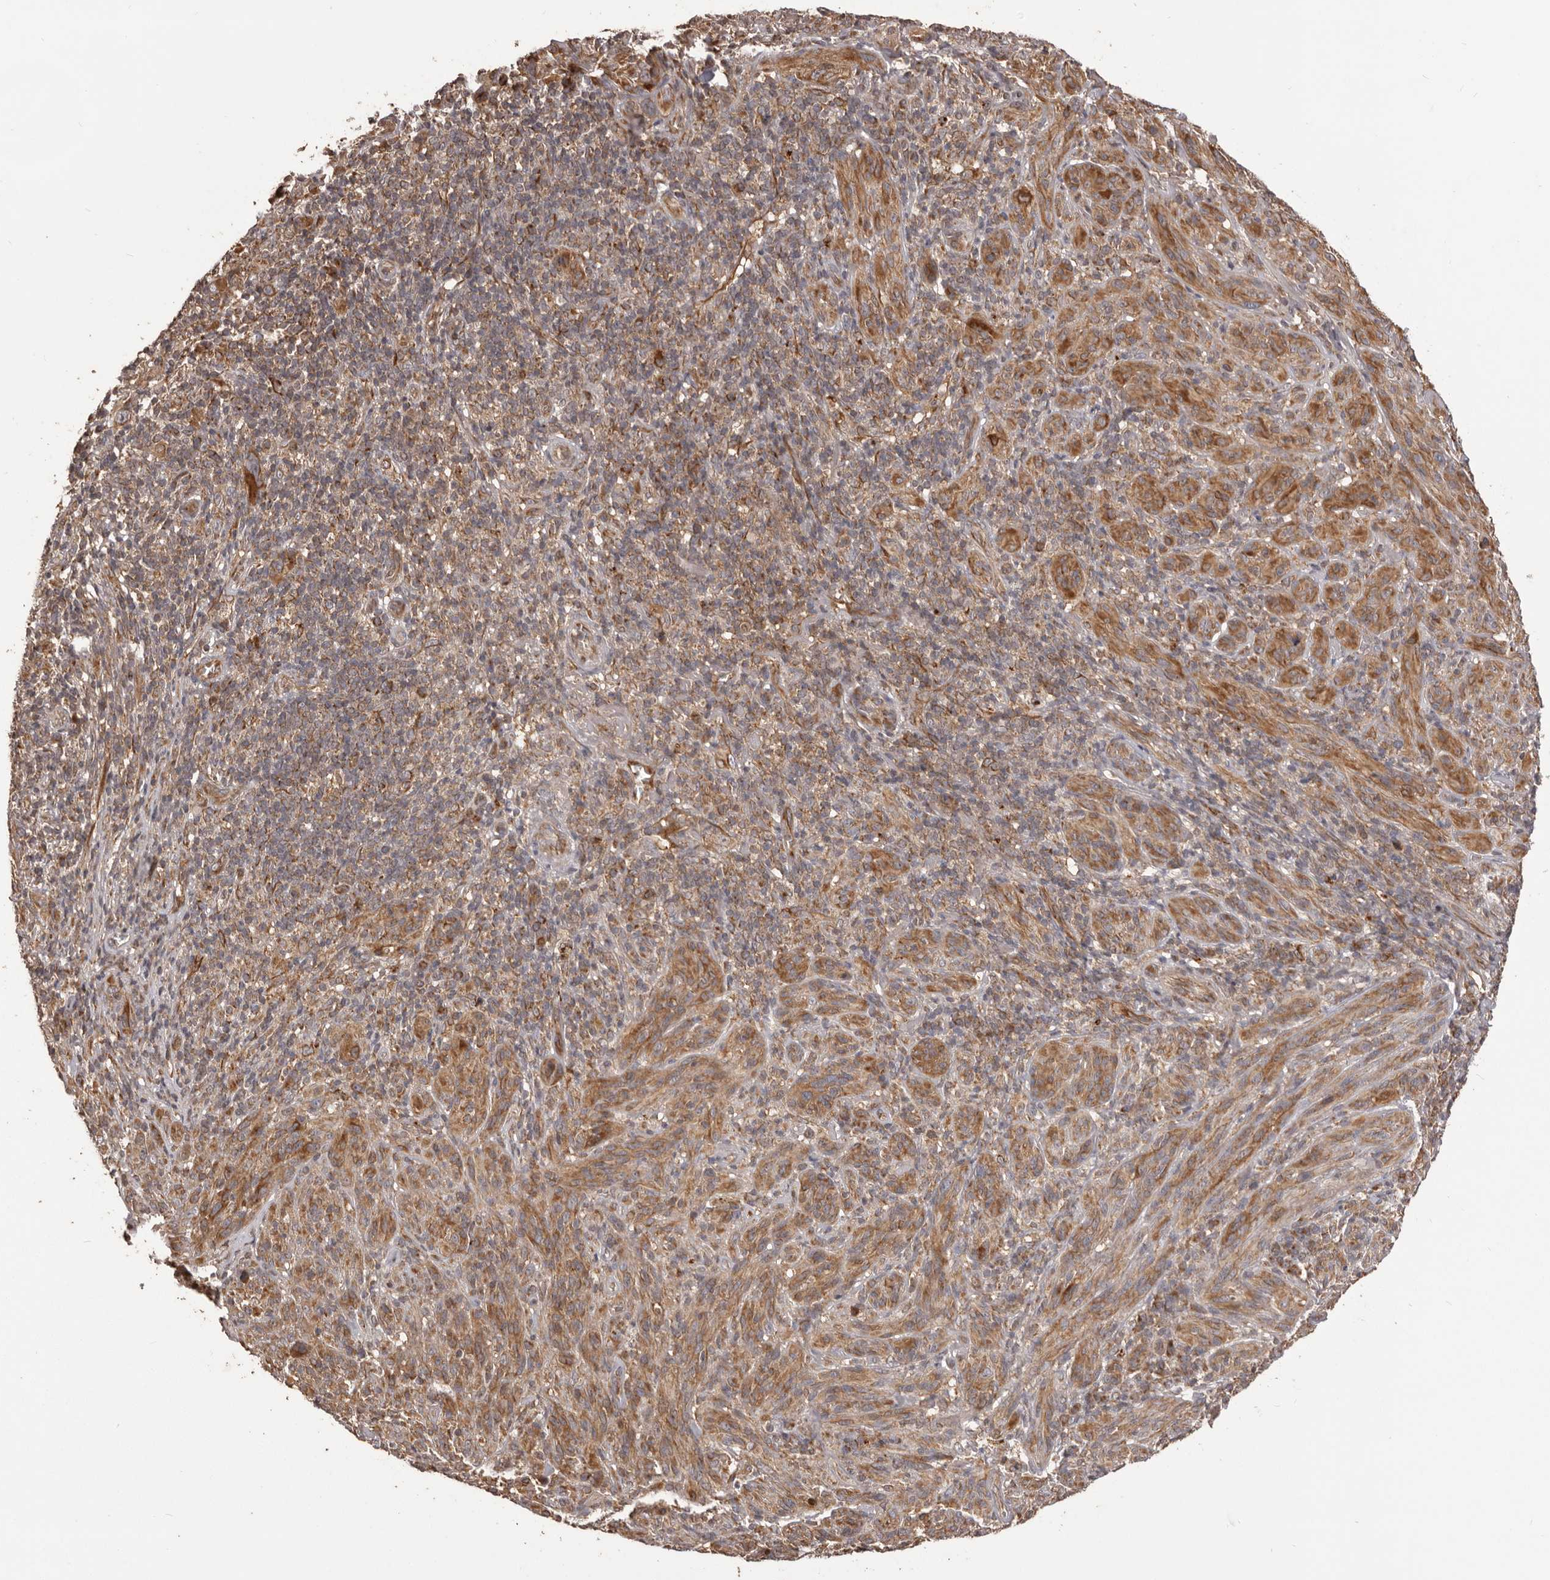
{"staining": {"intensity": "moderate", "quantity": ">75%", "location": "cytoplasmic/membranous"}, "tissue": "melanoma", "cell_type": "Tumor cells", "image_type": "cancer", "snomed": [{"axis": "morphology", "description": "Malignant melanoma, NOS"}, {"axis": "topography", "description": "Skin of head"}], "caption": "Melanoma tissue shows moderate cytoplasmic/membranous positivity in about >75% of tumor cells", "gene": "QRSL1", "patient": {"sex": "male", "age": 96}}